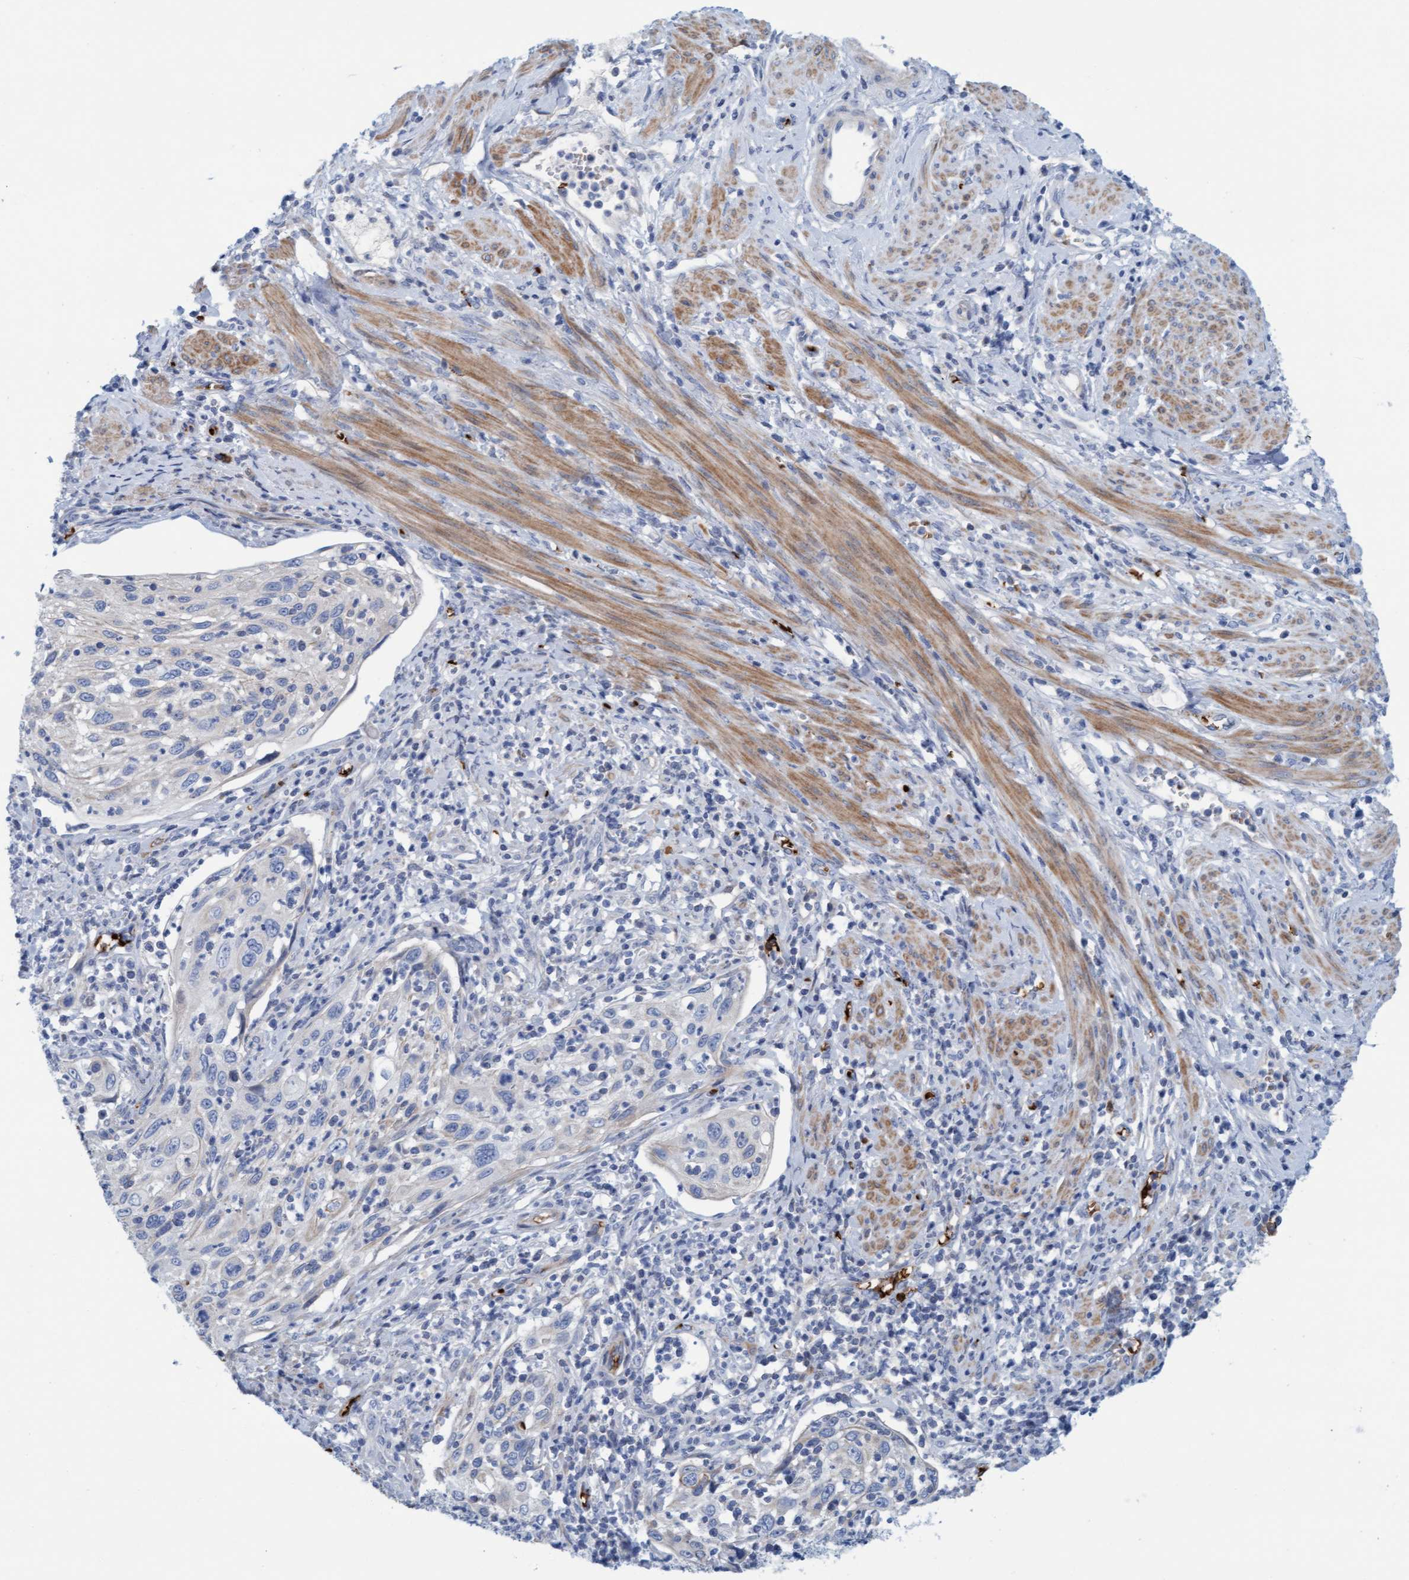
{"staining": {"intensity": "negative", "quantity": "none", "location": "none"}, "tissue": "cervical cancer", "cell_type": "Tumor cells", "image_type": "cancer", "snomed": [{"axis": "morphology", "description": "Squamous cell carcinoma, NOS"}, {"axis": "topography", "description": "Cervix"}], "caption": "Squamous cell carcinoma (cervical) was stained to show a protein in brown. There is no significant staining in tumor cells.", "gene": "P2RX5", "patient": {"sex": "female", "age": 70}}